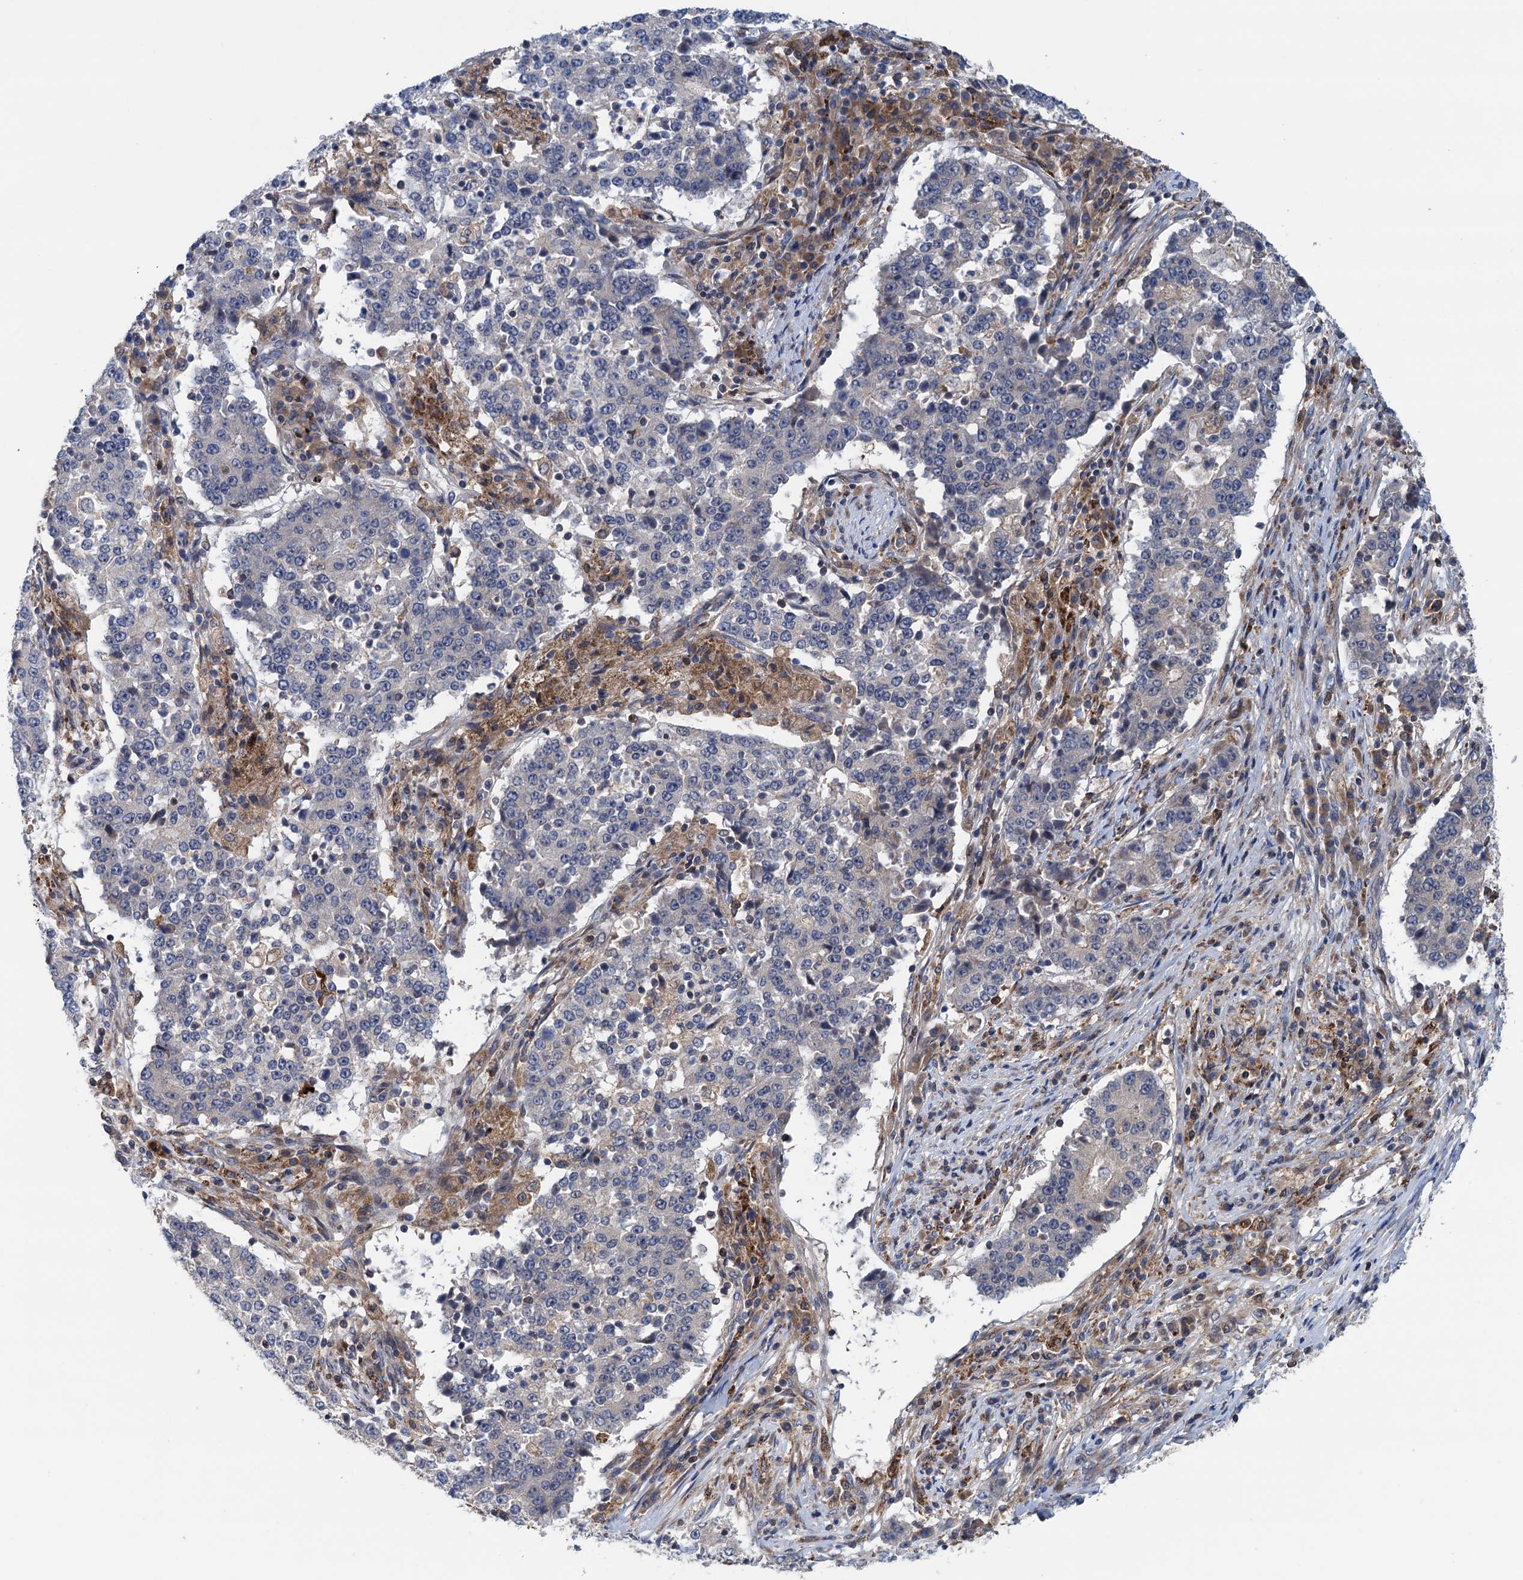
{"staining": {"intensity": "negative", "quantity": "none", "location": "none"}, "tissue": "stomach cancer", "cell_type": "Tumor cells", "image_type": "cancer", "snomed": [{"axis": "morphology", "description": "Adenocarcinoma, NOS"}, {"axis": "topography", "description": "Stomach"}], "caption": "Tumor cells are negative for brown protein staining in stomach adenocarcinoma.", "gene": "CNTN5", "patient": {"sex": "male", "age": 59}}